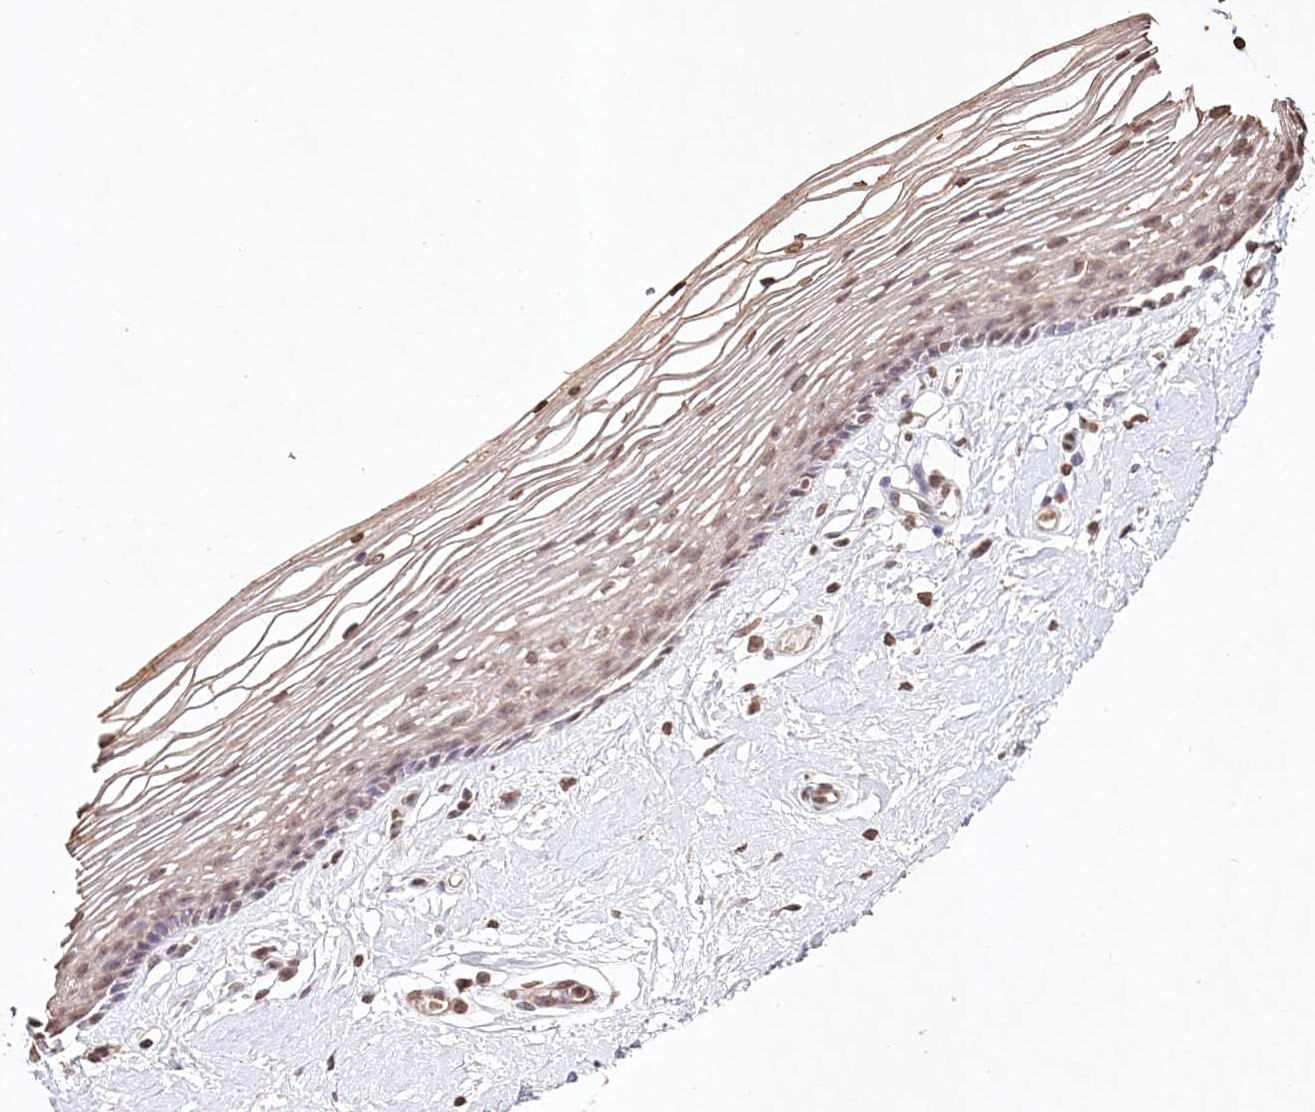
{"staining": {"intensity": "moderate", "quantity": "25%-75%", "location": "nuclear"}, "tissue": "vagina", "cell_type": "Squamous epithelial cells", "image_type": "normal", "snomed": [{"axis": "morphology", "description": "Normal tissue, NOS"}, {"axis": "topography", "description": "Vagina"}], "caption": "A medium amount of moderate nuclear staining is identified in approximately 25%-75% of squamous epithelial cells in benign vagina.", "gene": "DMXL1", "patient": {"sex": "female", "age": 46}}